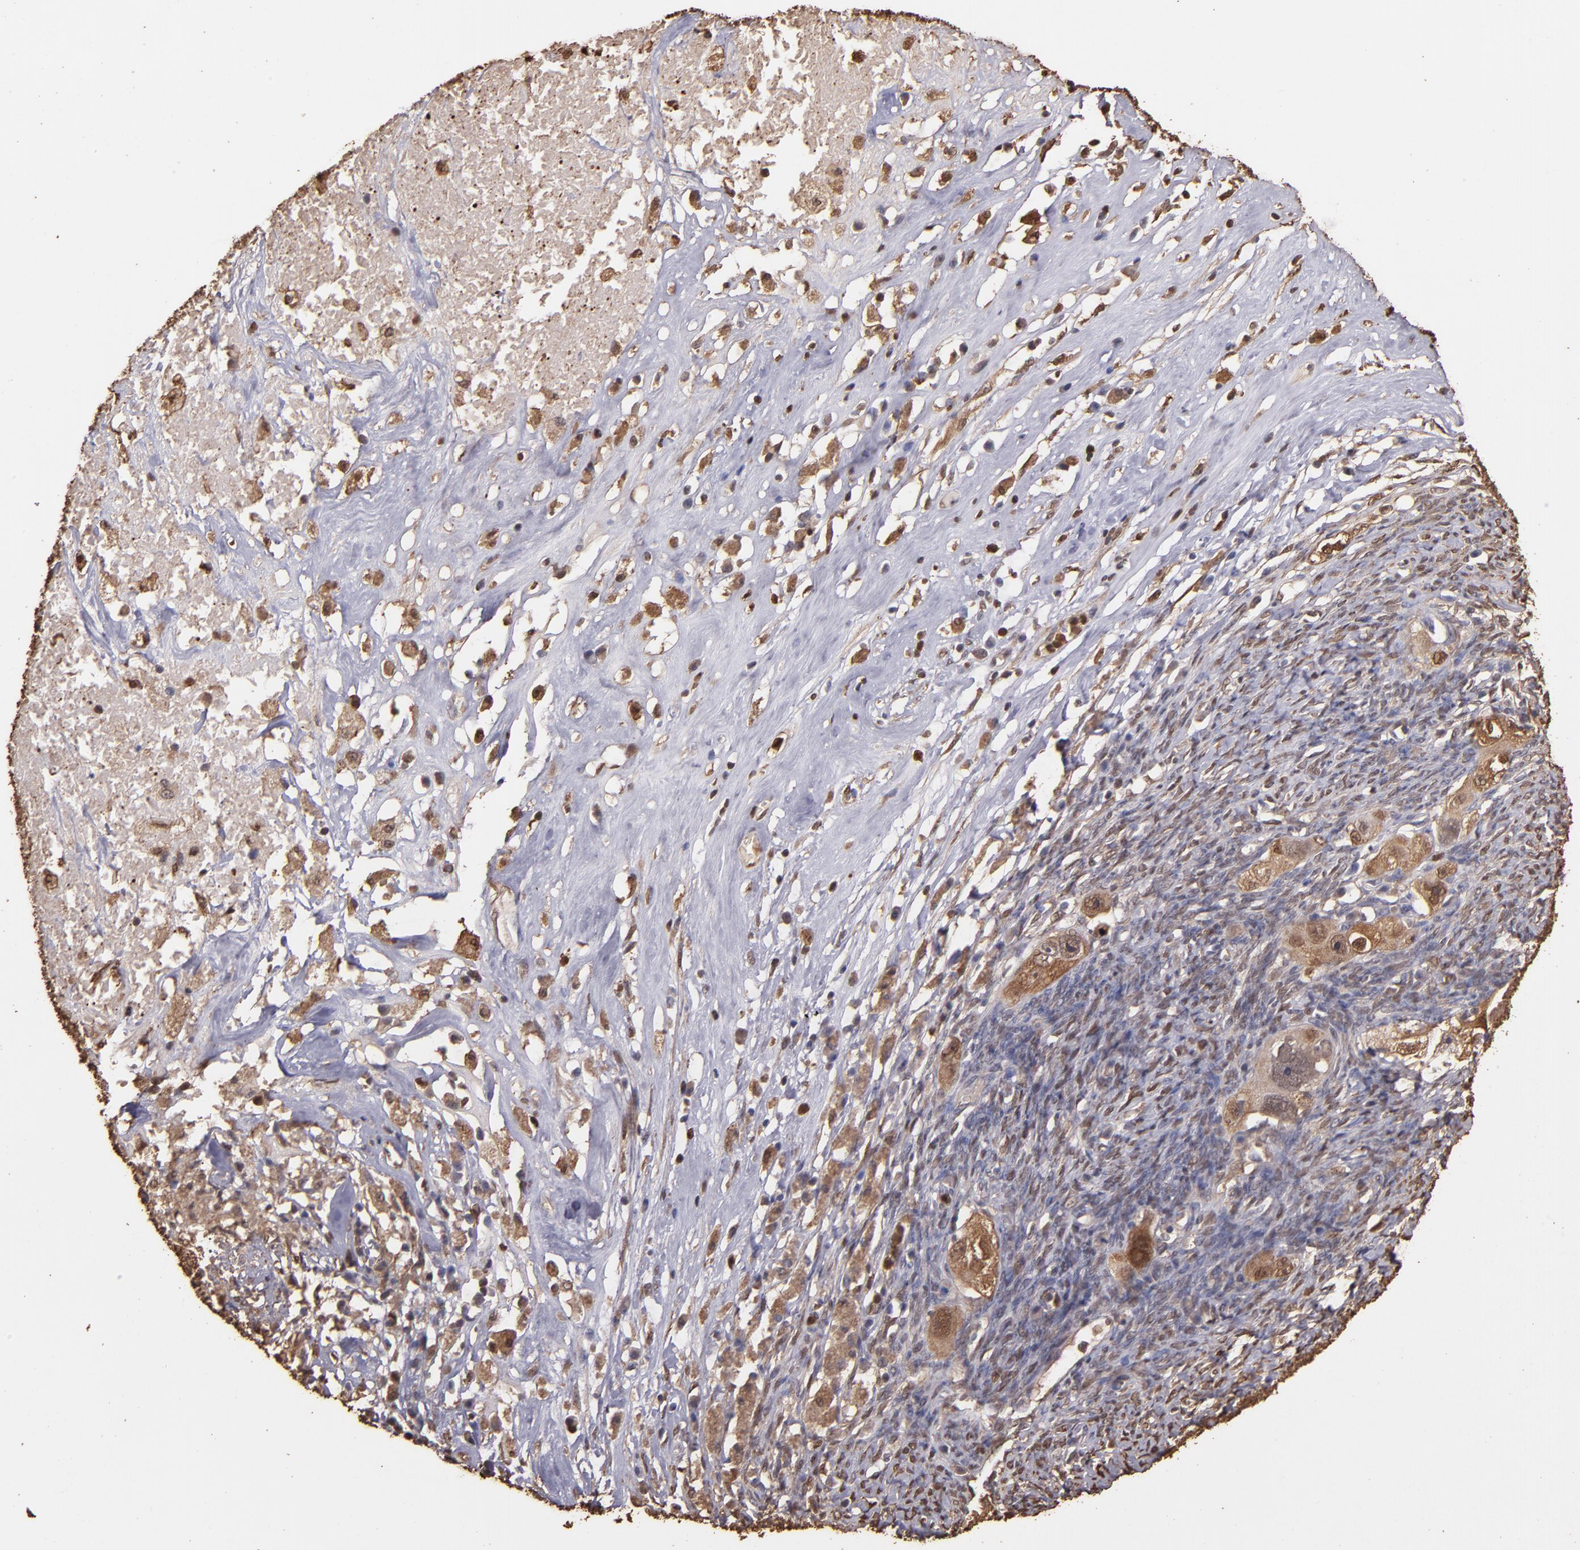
{"staining": {"intensity": "moderate", "quantity": ">75%", "location": "cytoplasmic/membranous"}, "tissue": "ovarian cancer", "cell_type": "Tumor cells", "image_type": "cancer", "snomed": [{"axis": "morphology", "description": "Normal tissue, NOS"}, {"axis": "morphology", "description": "Cystadenocarcinoma, serous, NOS"}, {"axis": "topography", "description": "Ovary"}], "caption": "High-magnification brightfield microscopy of ovarian serous cystadenocarcinoma stained with DAB (3,3'-diaminobenzidine) (brown) and counterstained with hematoxylin (blue). tumor cells exhibit moderate cytoplasmic/membranous staining is present in about>75% of cells. The staining is performed using DAB (3,3'-diaminobenzidine) brown chromogen to label protein expression. The nuclei are counter-stained blue using hematoxylin.", "gene": "S100A6", "patient": {"sex": "female", "age": 62}}